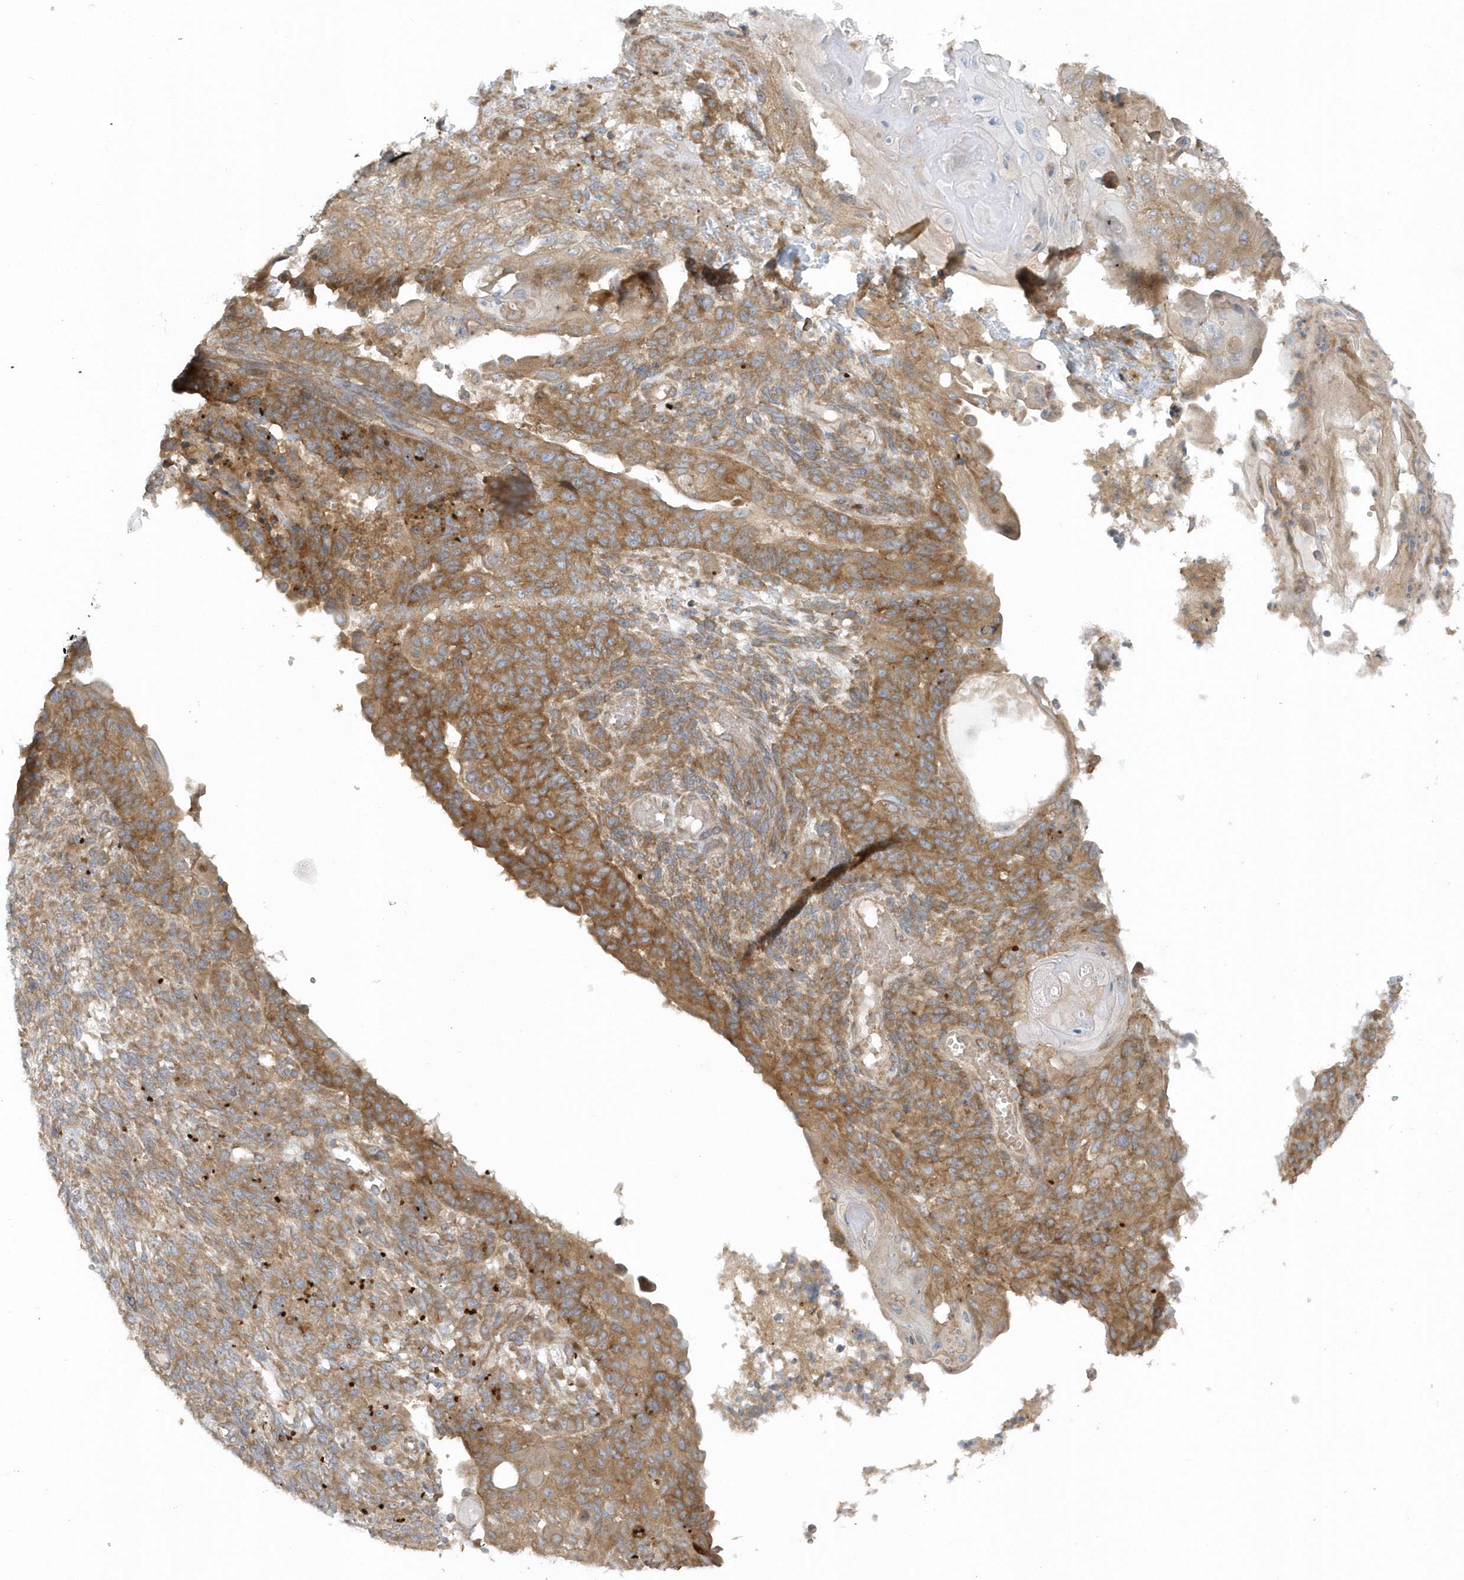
{"staining": {"intensity": "moderate", "quantity": ">75%", "location": "cytoplasmic/membranous"}, "tissue": "endometrial cancer", "cell_type": "Tumor cells", "image_type": "cancer", "snomed": [{"axis": "morphology", "description": "Adenocarcinoma, NOS"}, {"axis": "topography", "description": "Endometrium"}], "caption": "Immunohistochemical staining of endometrial cancer demonstrates medium levels of moderate cytoplasmic/membranous protein positivity in approximately >75% of tumor cells.", "gene": "CNOT10", "patient": {"sex": "female", "age": 32}}